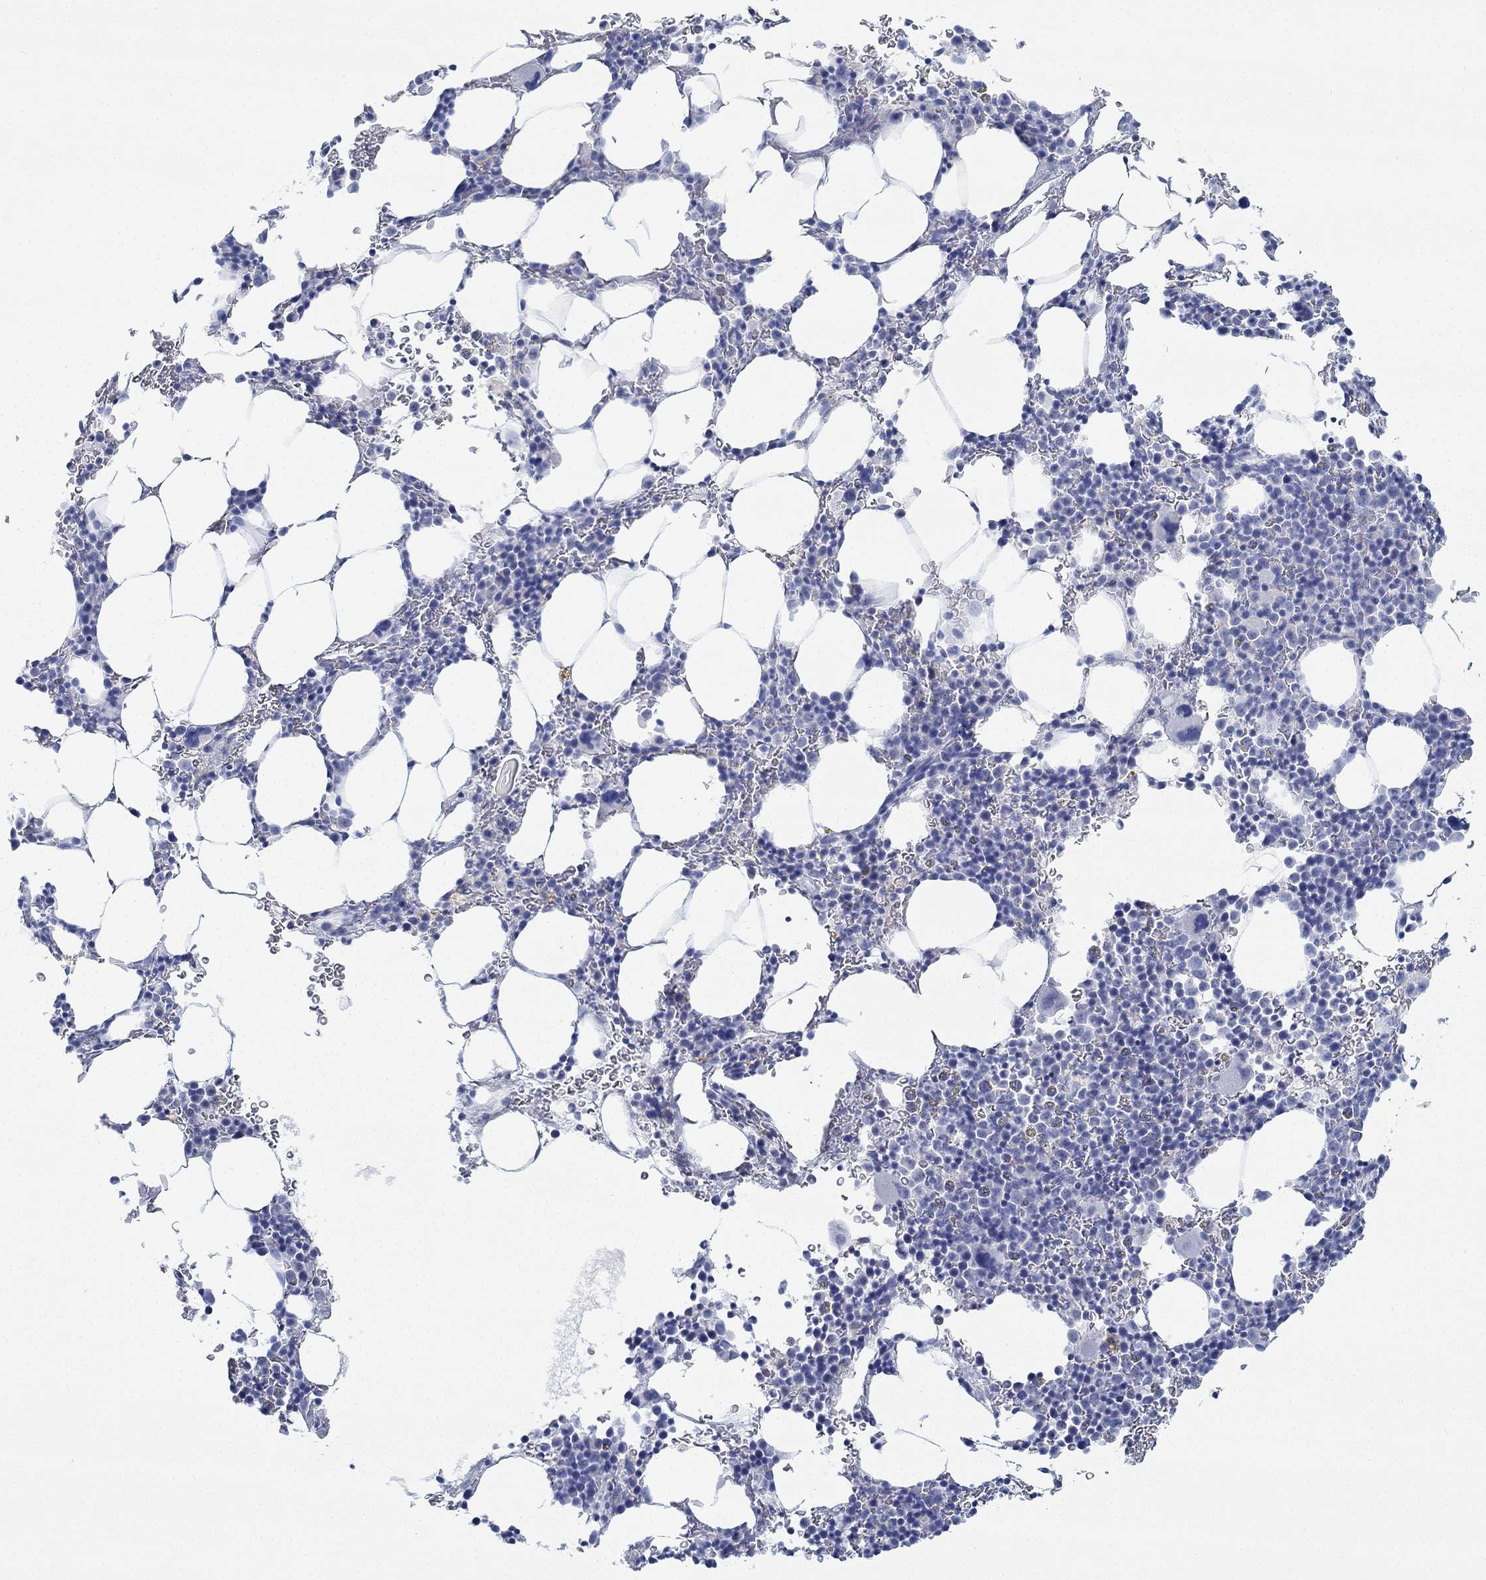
{"staining": {"intensity": "negative", "quantity": "none", "location": "none"}, "tissue": "bone marrow", "cell_type": "Hematopoietic cells", "image_type": "normal", "snomed": [{"axis": "morphology", "description": "Normal tissue, NOS"}, {"axis": "topography", "description": "Bone marrow"}], "caption": "Immunohistochemistry (IHC) histopathology image of normal bone marrow: bone marrow stained with DAB demonstrates no significant protein staining in hematopoietic cells.", "gene": "PAX9", "patient": {"sex": "male", "age": 77}}